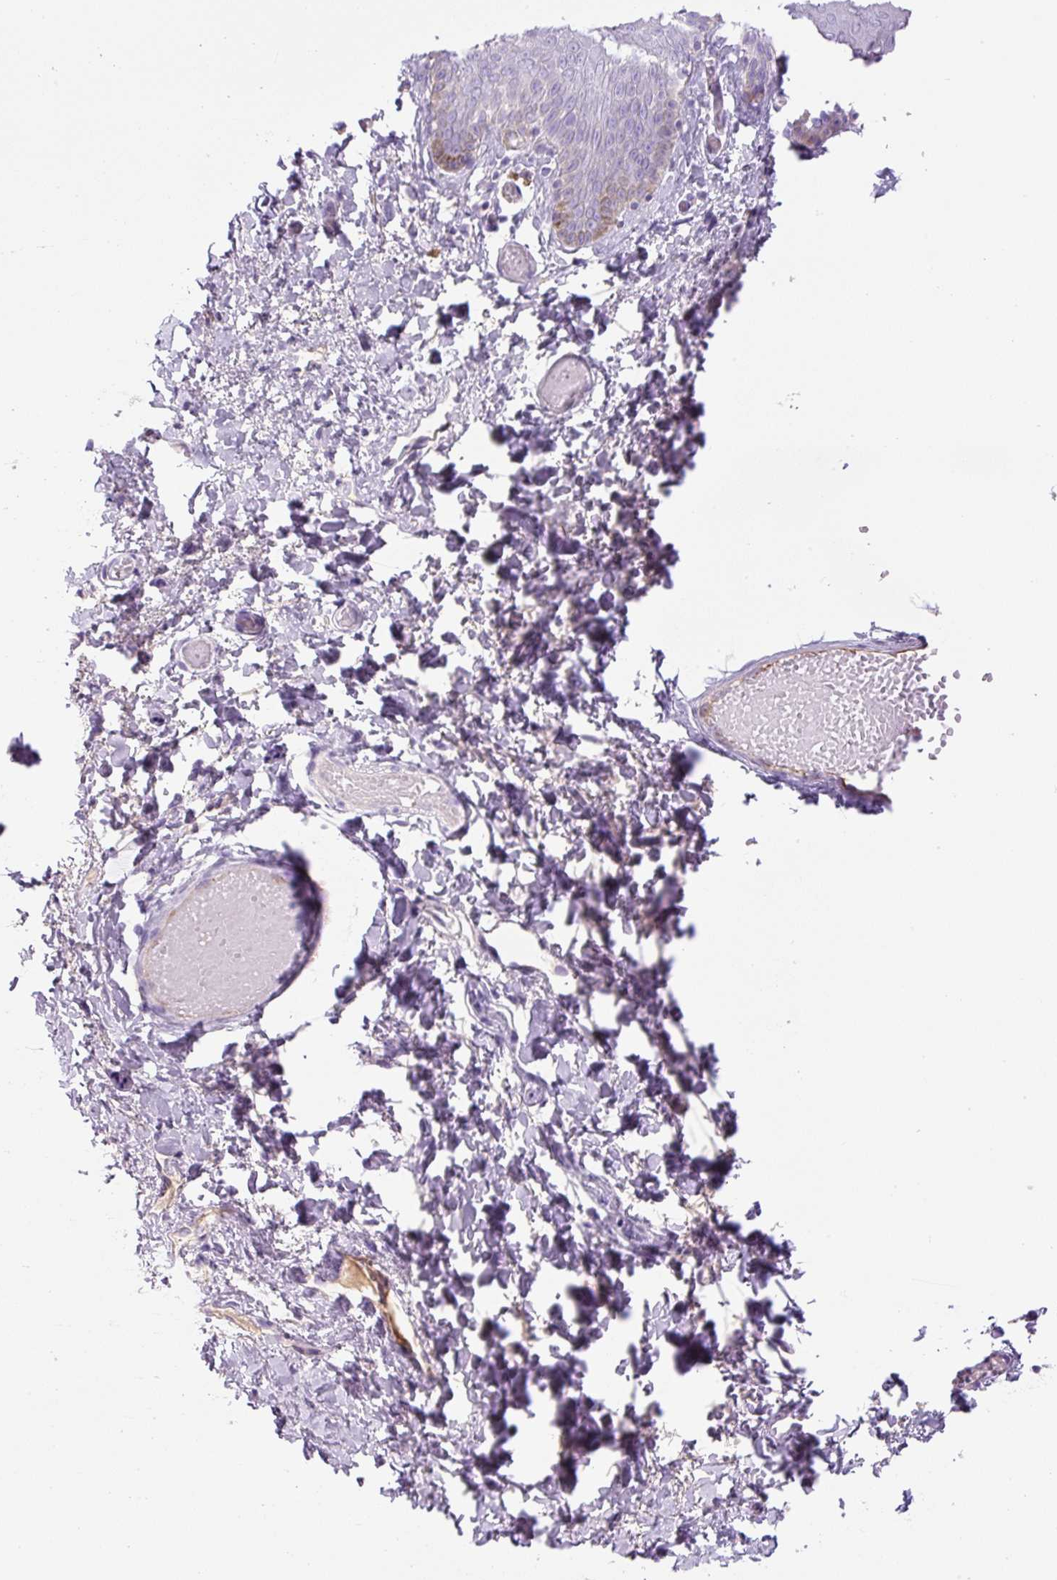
{"staining": {"intensity": "negative", "quantity": "none", "location": "none"}, "tissue": "skin", "cell_type": "Epidermal cells", "image_type": "normal", "snomed": [{"axis": "morphology", "description": "Normal tissue, NOS"}, {"axis": "topography", "description": "Anal"}], "caption": "IHC of normal skin displays no expression in epidermal cells.", "gene": "RSPO4", "patient": {"sex": "female", "age": 40}}